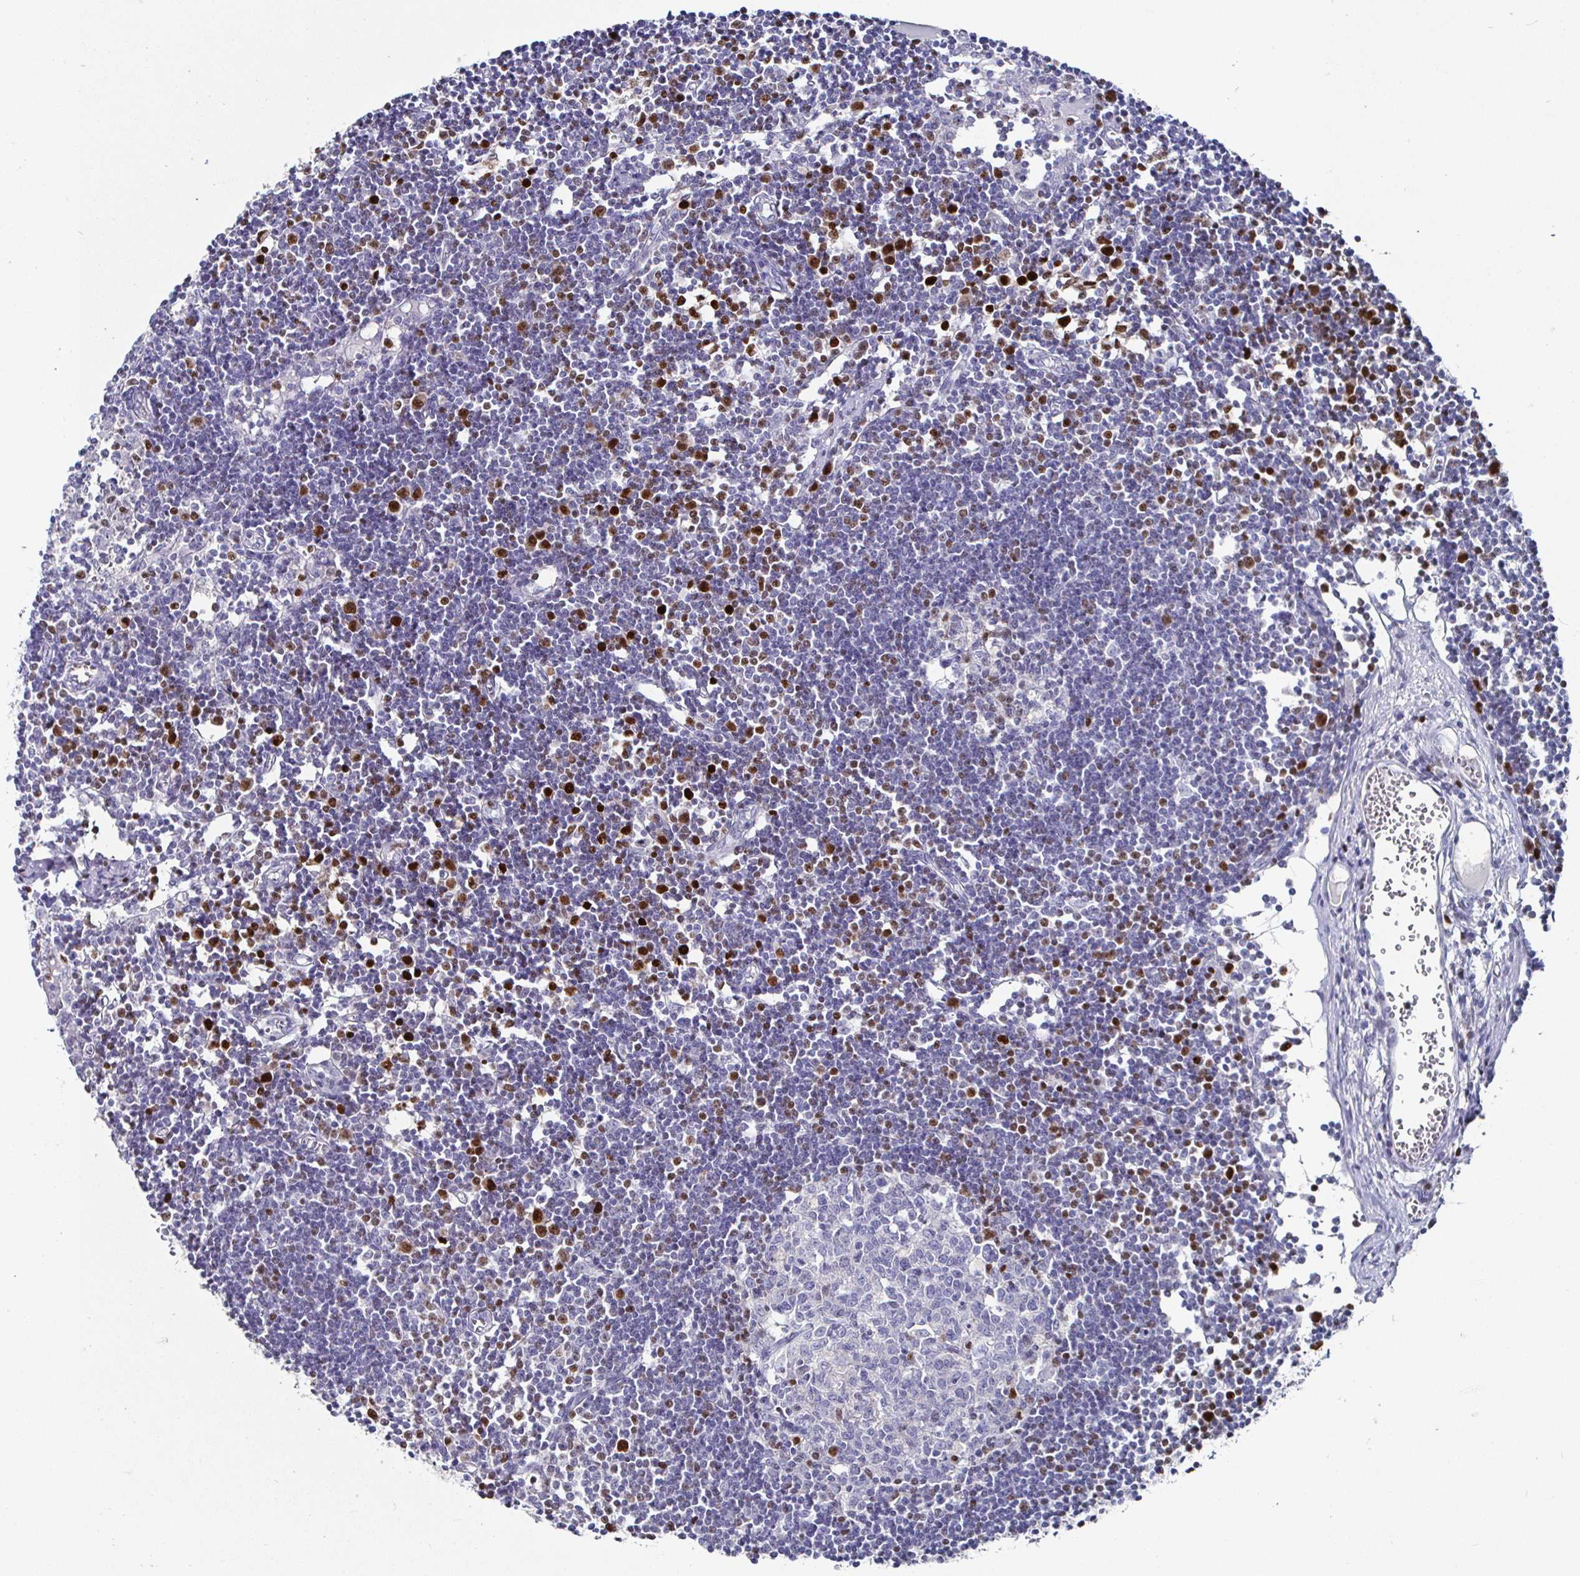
{"staining": {"intensity": "moderate", "quantity": "<25%", "location": "nuclear"}, "tissue": "lymph node", "cell_type": "Germinal center cells", "image_type": "normal", "snomed": [{"axis": "morphology", "description": "Normal tissue, NOS"}, {"axis": "topography", "description": "Lymph node"}], "caption": "Immunohistochemistry (IHC) image of unremarkable lymph node: lymph node stained using immunohistochemistry (IHC) displays low levels of moderate protein expression localized specifically in the nuclear of germinal center cells, appearing as a nuclear brown color.", "gene": "RUNX2", "patient": {"sex": "female", "age": 11}}